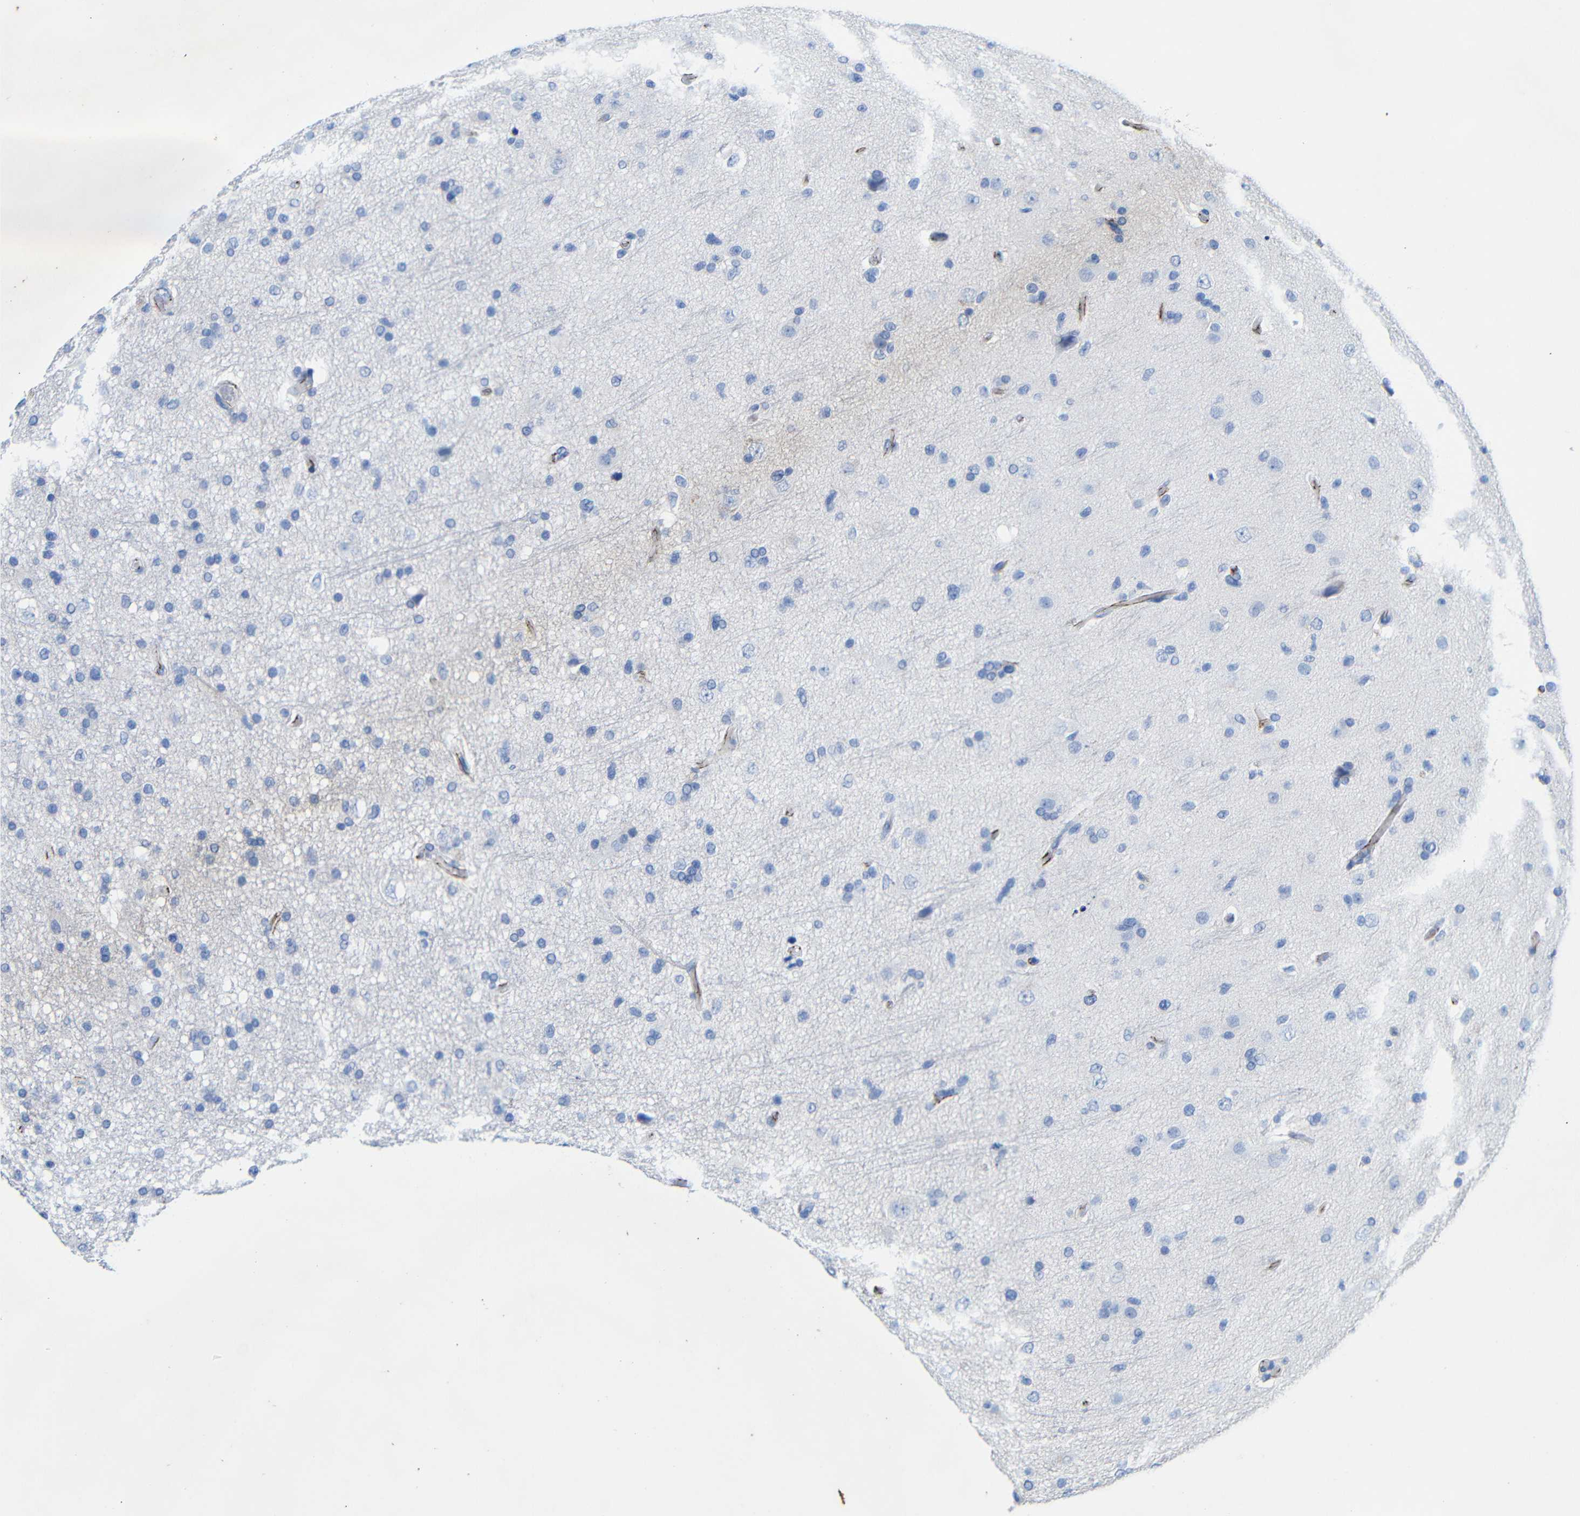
{"staining": {"intensity": "negative", "quantity": "none", "location": "none"}, "tissue": "glioma", "cell_type": "Tumor cells", "image_type": "cancer", "snomed": [{"axis": "morphology", "description": "Glioma, malignant, High grade"}, {"axis": "topography", "description": "Brain"}], "caption": "The immunohistochemistry photomicrograph has no significant positivity in tumor cells of glioma tissue.", "gene": "CGNL1", "patient": {"sex": "male", "age": 33}}